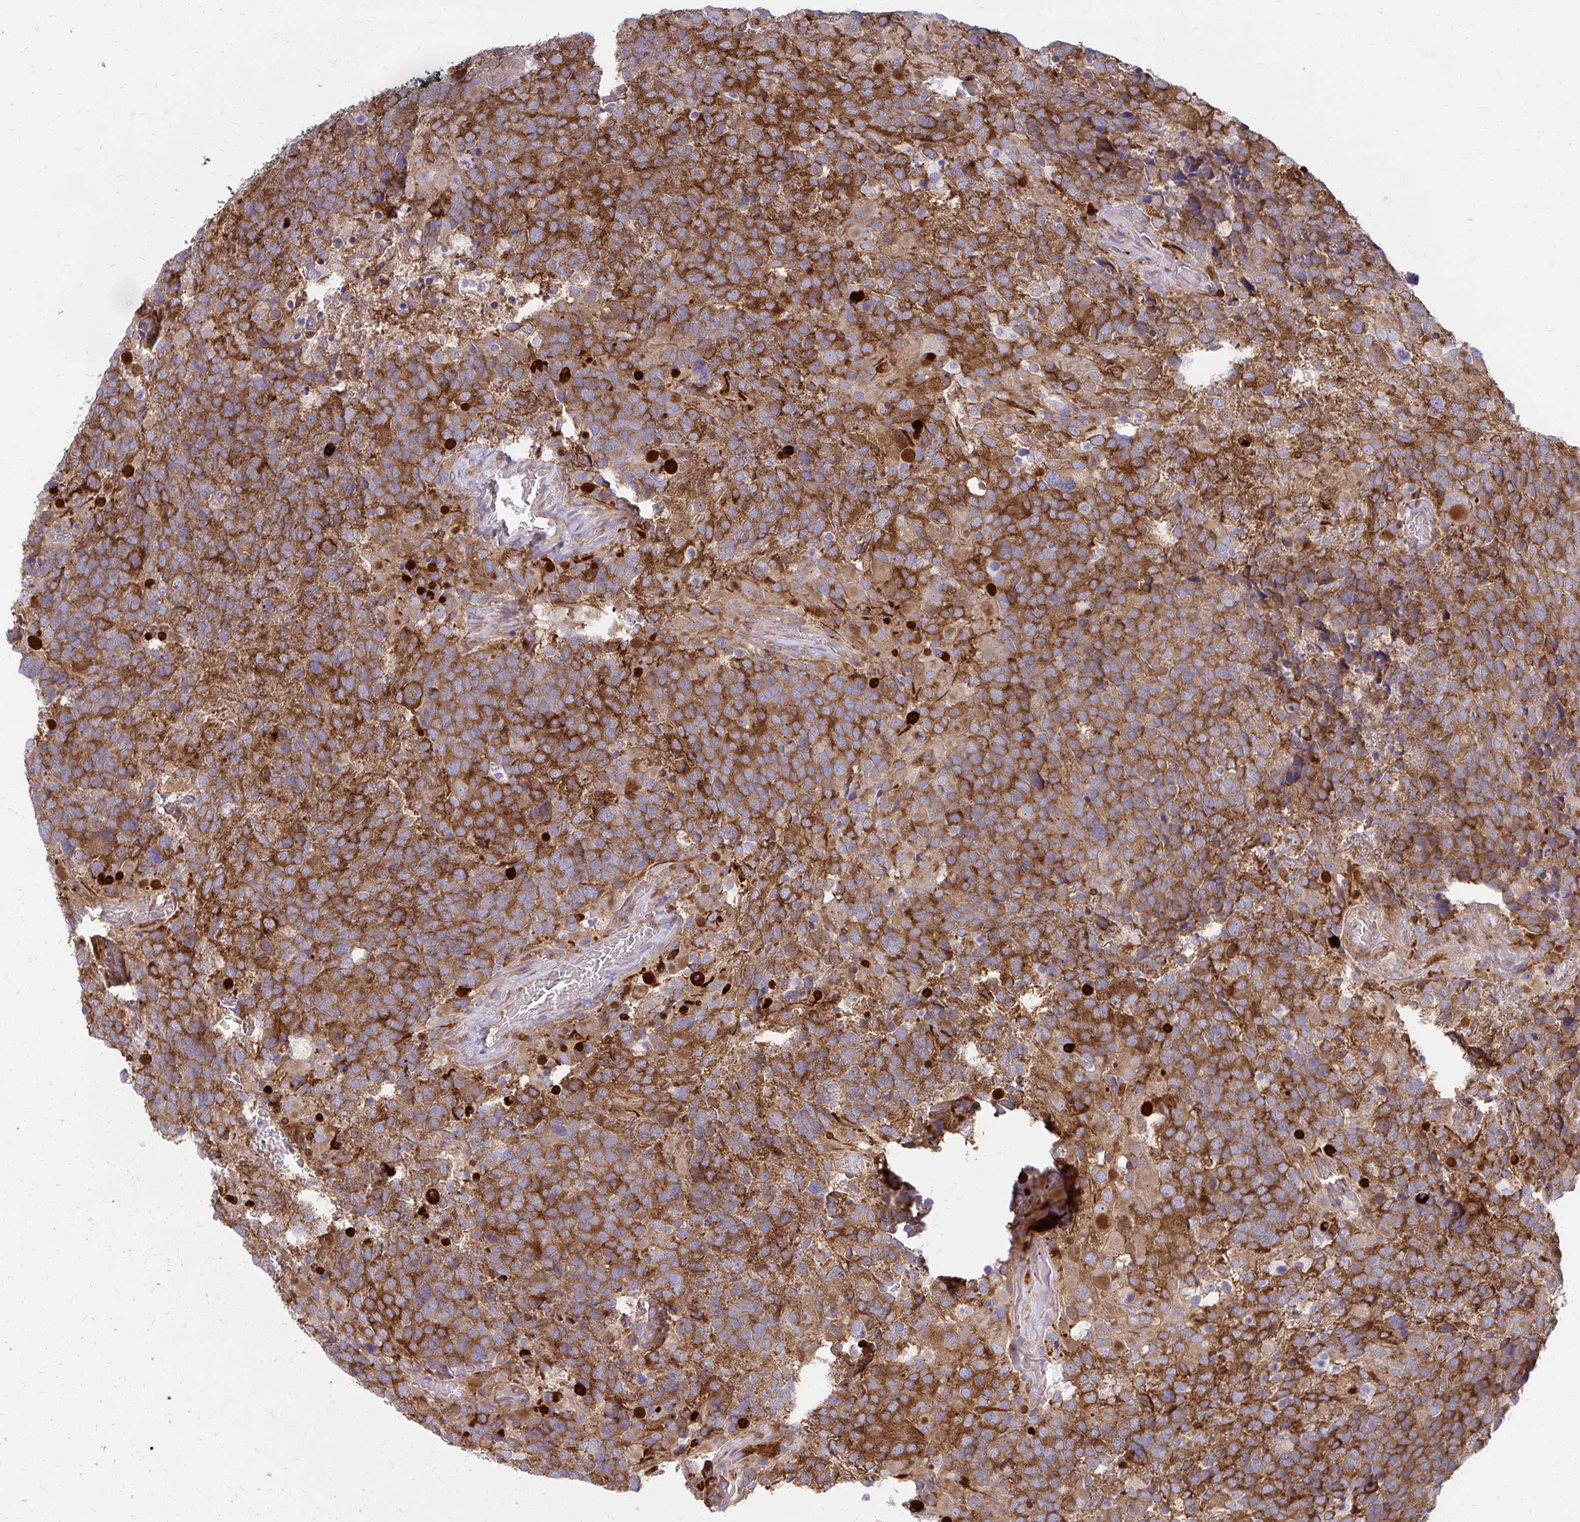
{"staining": {"intensity": "strong", "quantity": ">75%", "location": "cytoplasmic/membranous"}, "tissue": "glioma", "cell_type": "Tumor cells", "image_type": "cancer", "snomed": [{"axis": "morphology", "description": "Glioma, malignant, High grade"}, {"axis": "topography", "description": "Brain"}], "caption": "Tumor cells show high levels of strong cytoplasmic/membranous expression in approximately >75% of cells in human malignant glioma (high-grade). (Brightfield microscopy of DAB IHC at high magnification).", "gene": "ASAP1", "patient": {"sex": "female", "age": 40}}